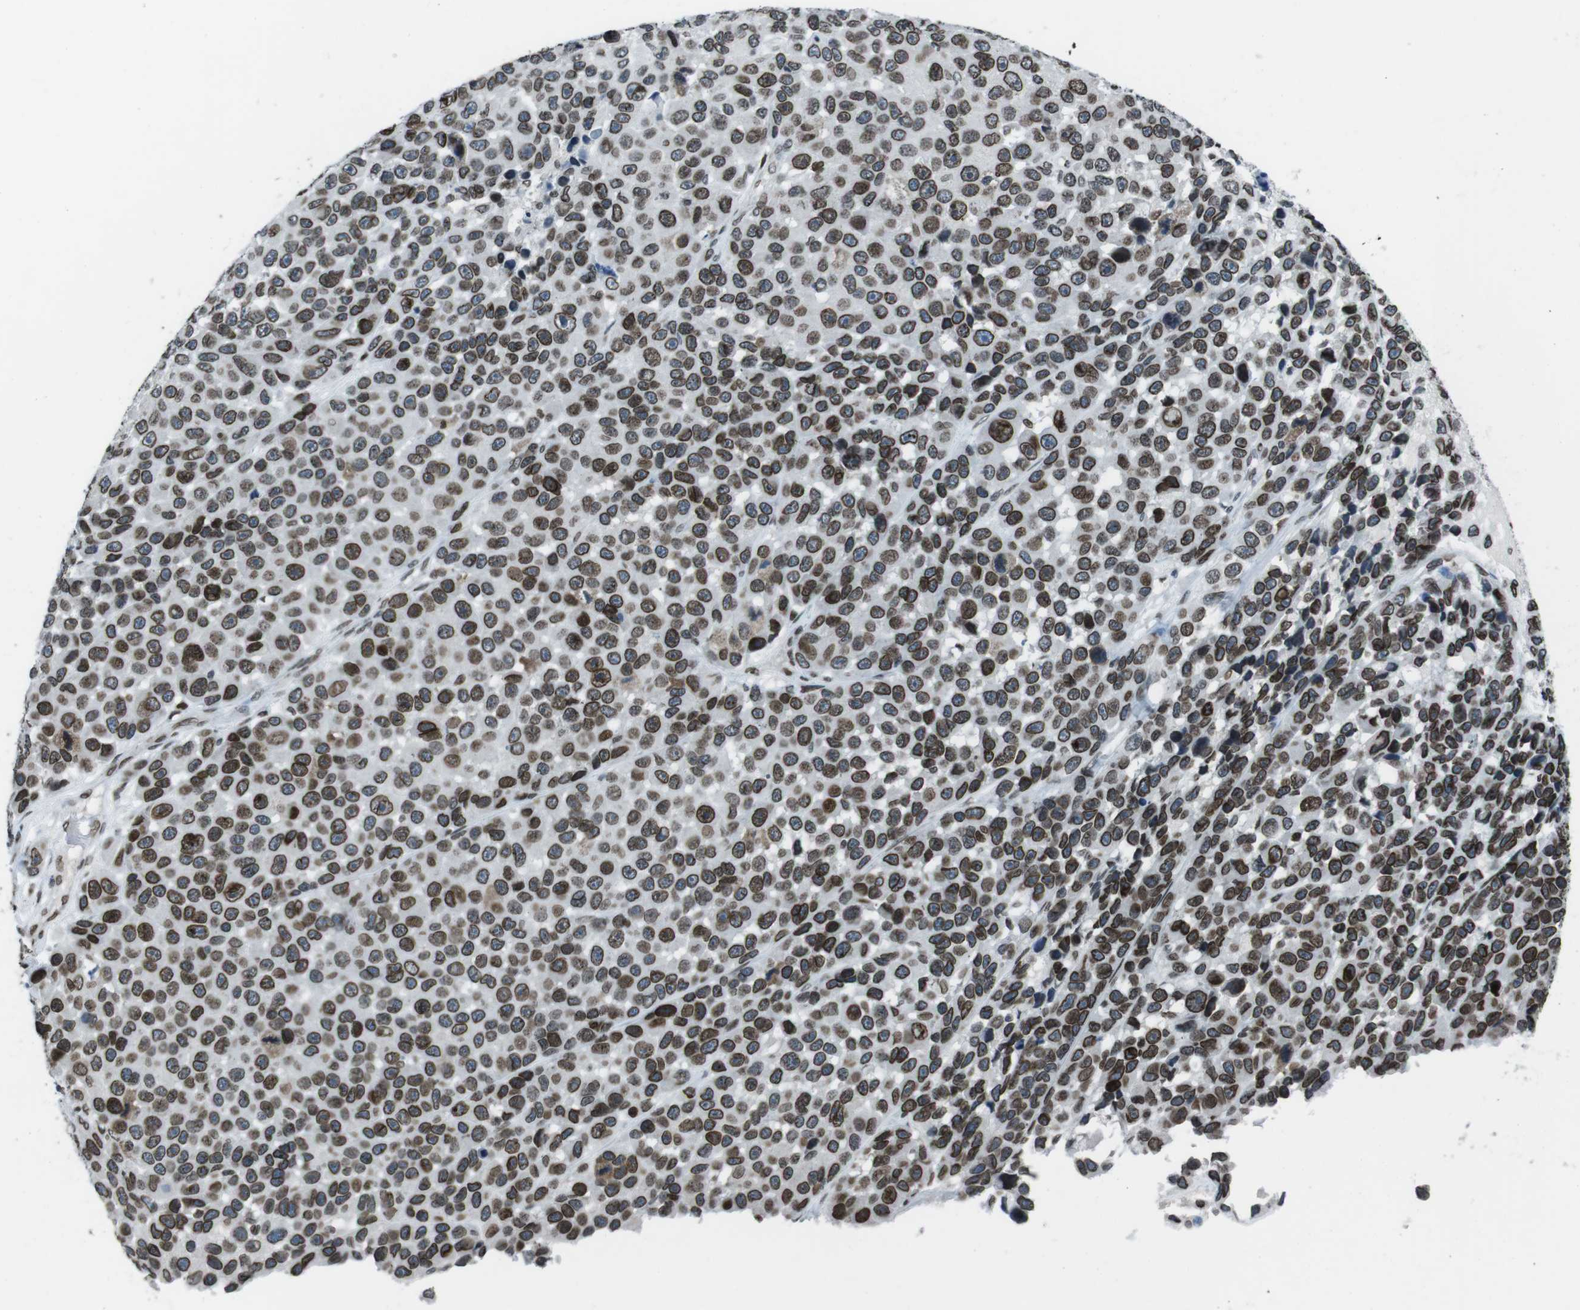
{"staining": {"intensity": "strong", "quantity": ">75%", "location": "cytoplasmic/membranous,nuclear"}, "tissue": "melanoma", "cell_type": "Tumor cells", "image_type": "cancer", "snomed": [{"axis": "morphology", "description": "Malignant melanoma, NOS"}, {"axis": "topography", "description": "Skin"}], "caption": "Immunohistochemical staining of melanoma exhibits high levels of strong cytoplasmic/membranous and nuclear staining in approximately >75% of tumor cells.", "gene": "MAD1L1", "patient": {"sex": "male", "age": 53}}